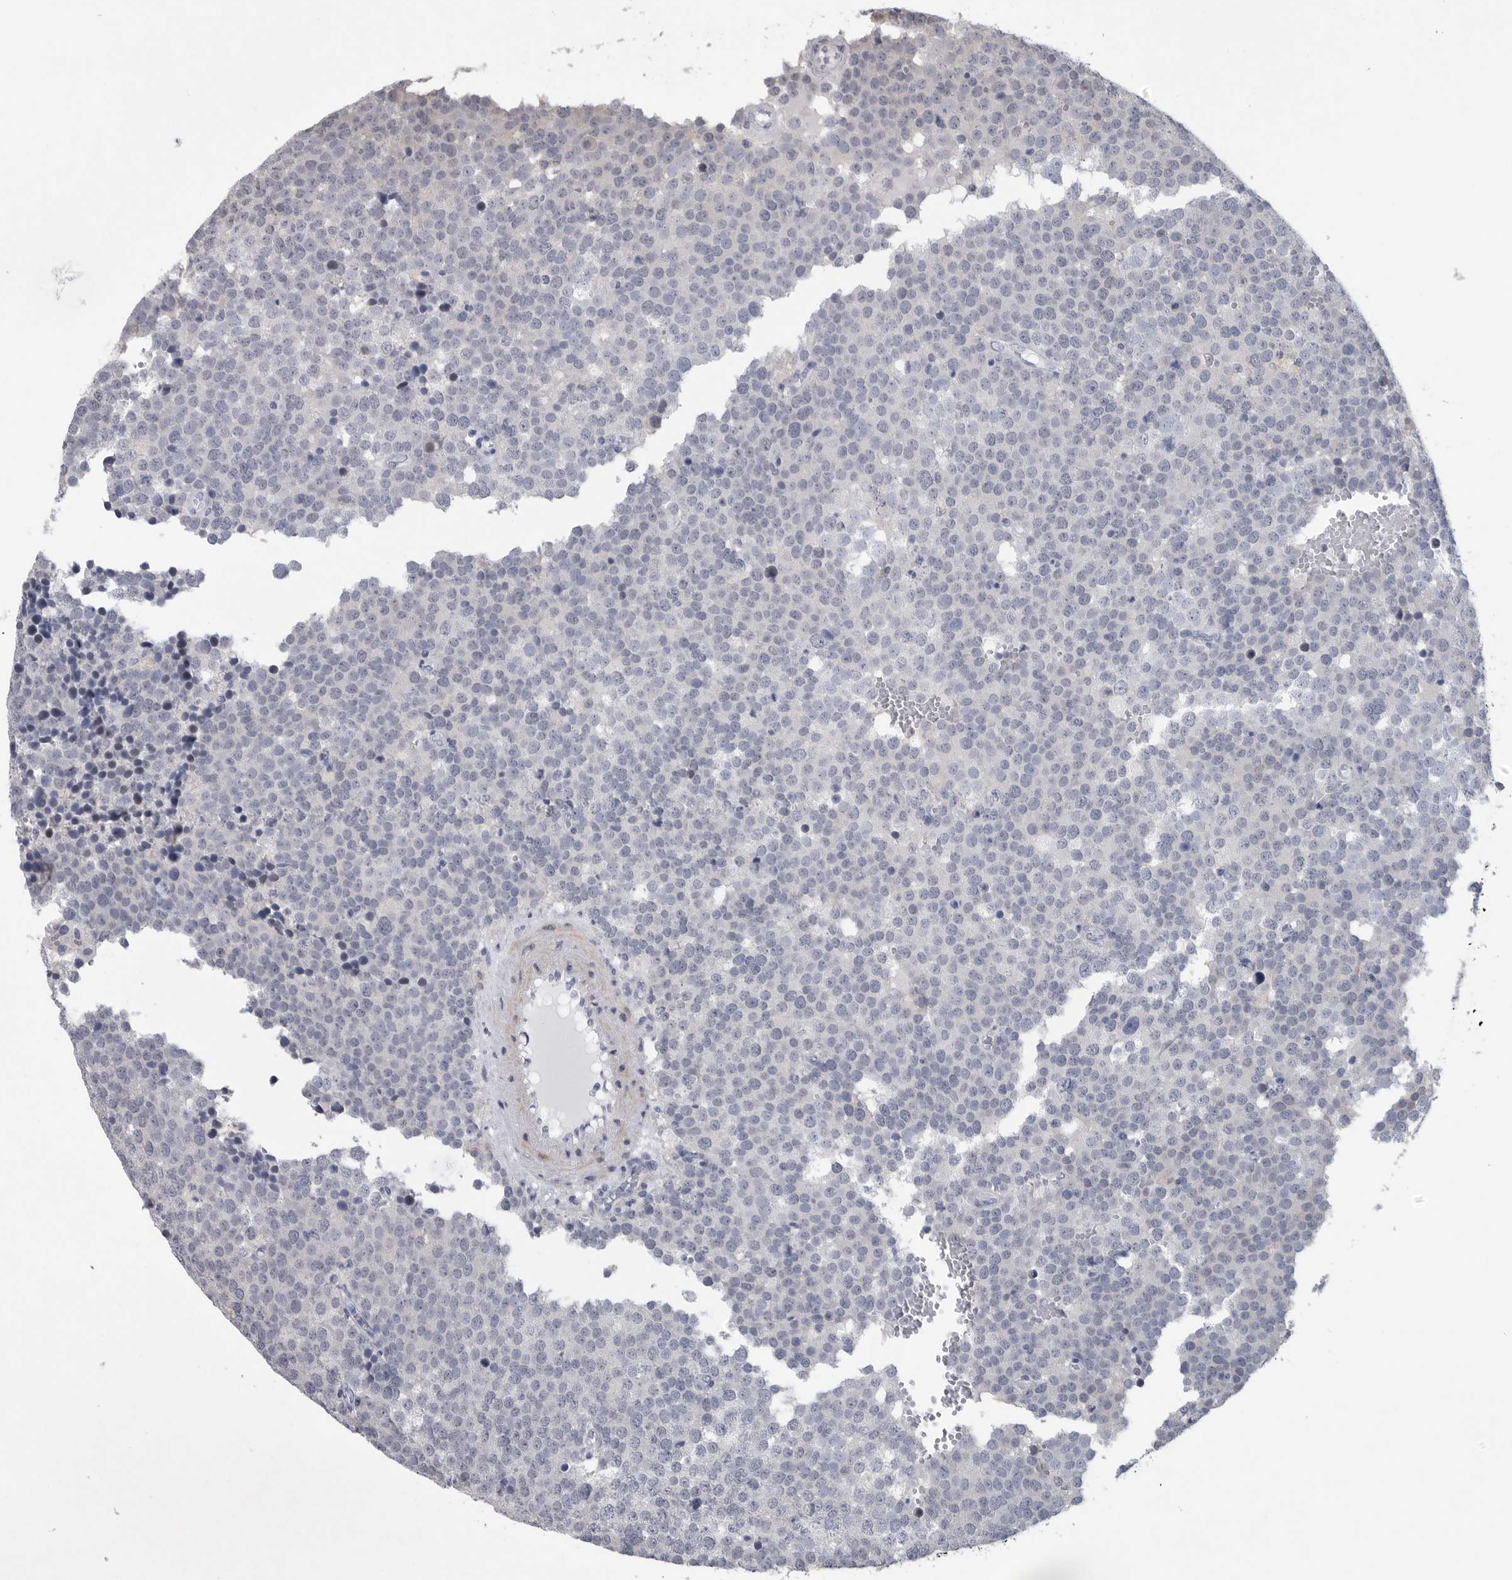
{"staining": {"intensity": "negative", "quantity": "none", "location": "none"}, "tissue": "testis cancer", "cell_type": "Tumor cells", "image_type": "cancer", "snomed": [{"axis": "morphology", "description": "Seminoma, NOS"}, {"axis": "topography", "description": "Testis"}], "caption": "IHC photomicrograph of testis cancer (seminoma) stained for a protein (brown), which exhibits no staining in tumor cells.", "gene": "TNR", "patient": {"sex": "male", "age": 71}}